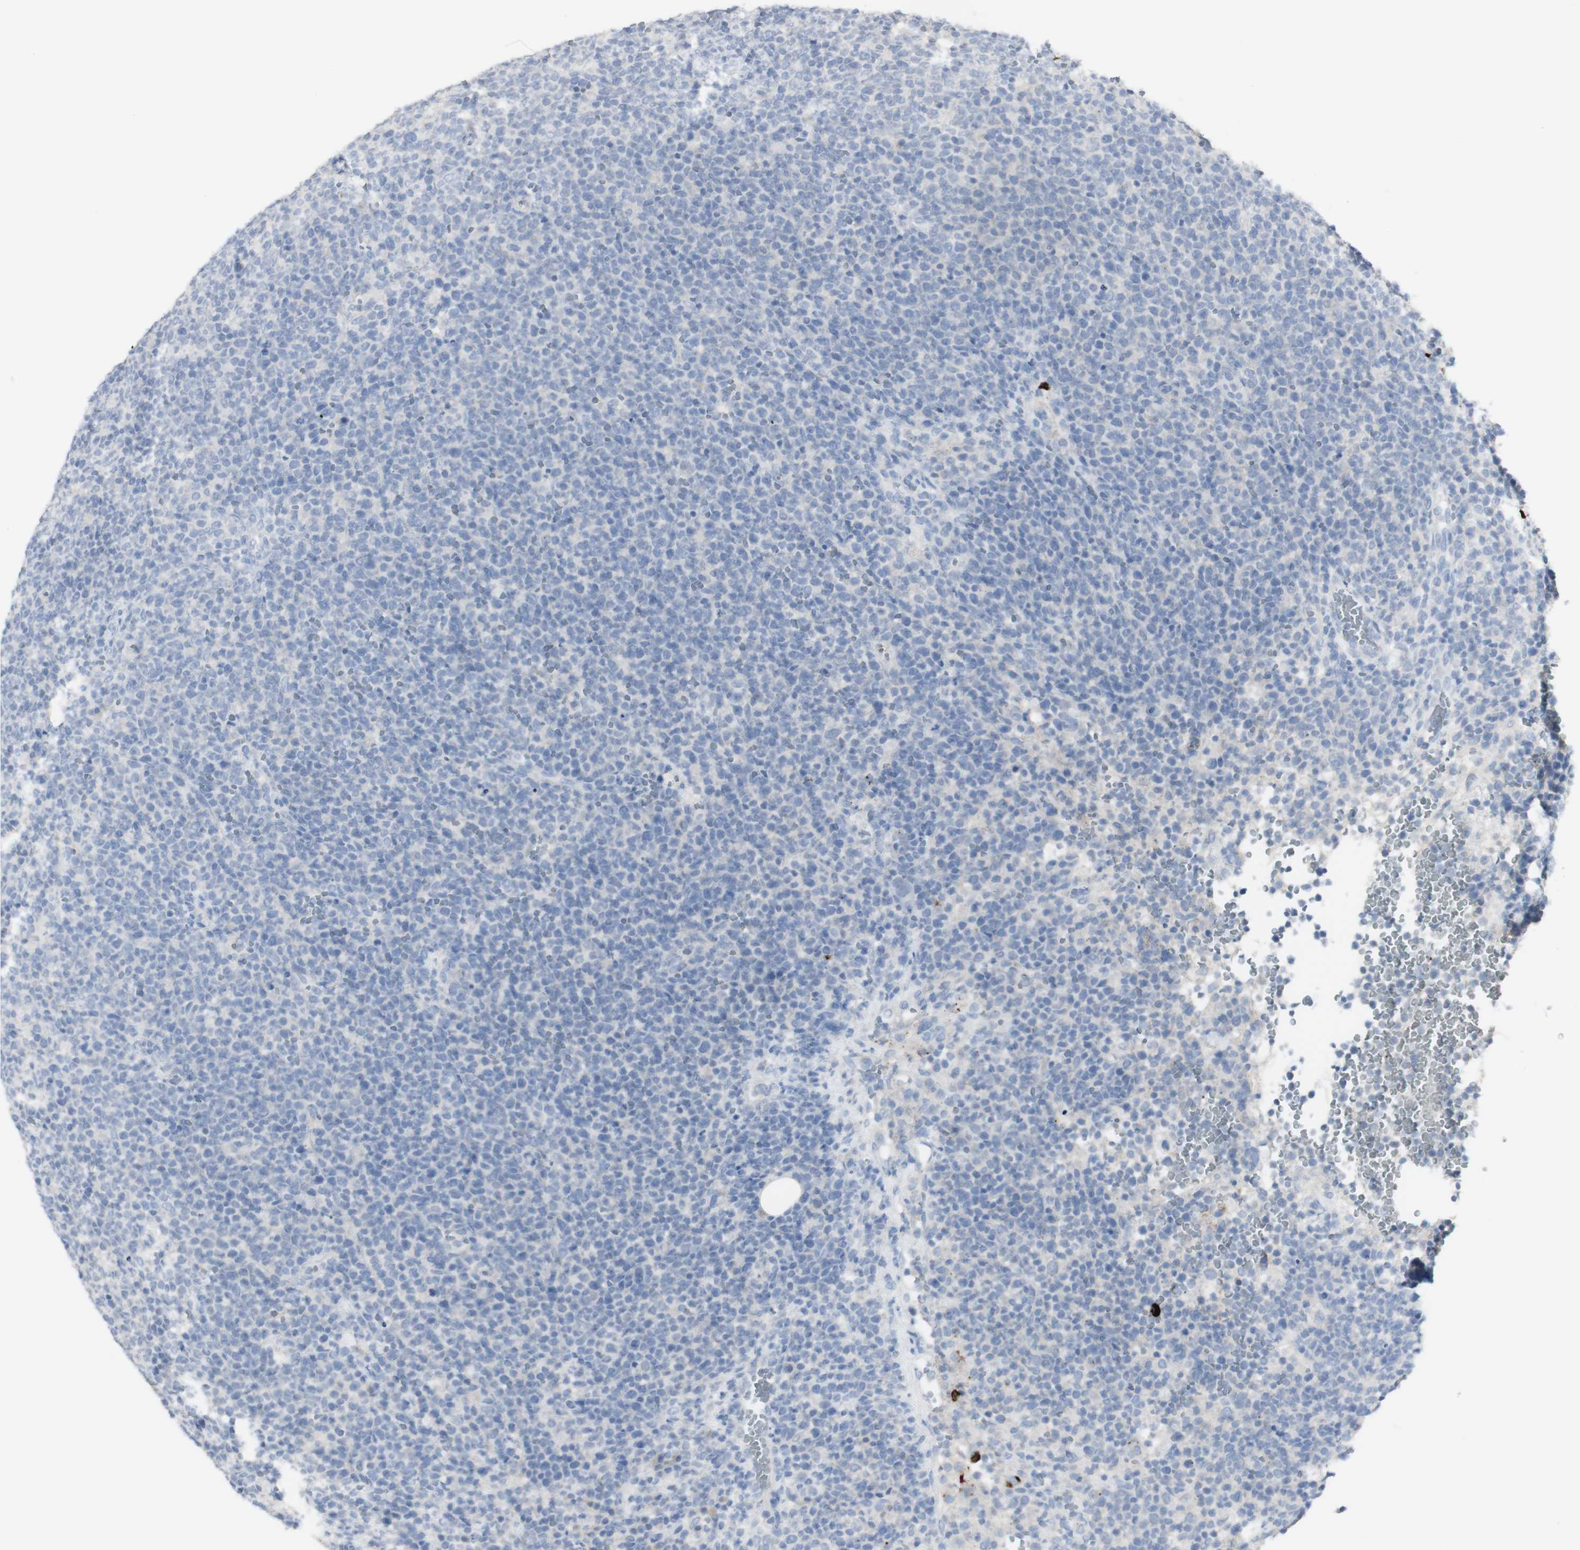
{"staining": {"intensity": "negative", "quantity": "none", "location": "none"}, "tissue": "lymphoma", "cell_type": "Tumor cells", "image_type": "cancer", "snomed": [{"axis": "morphology", "description": "Malignant lymphoma, non-Hodgkin's type, High grade"}, {"axis": "topography", "description": "Lymph node"}], "caption": "This histopathology image is of lymphoma stained with IHC to label a protein in brown with the nuclei are counter-stained blue. There is no positivity in tumor cells.", "gene": "CD207", "patient": {"sex": "male", "age": 61}}